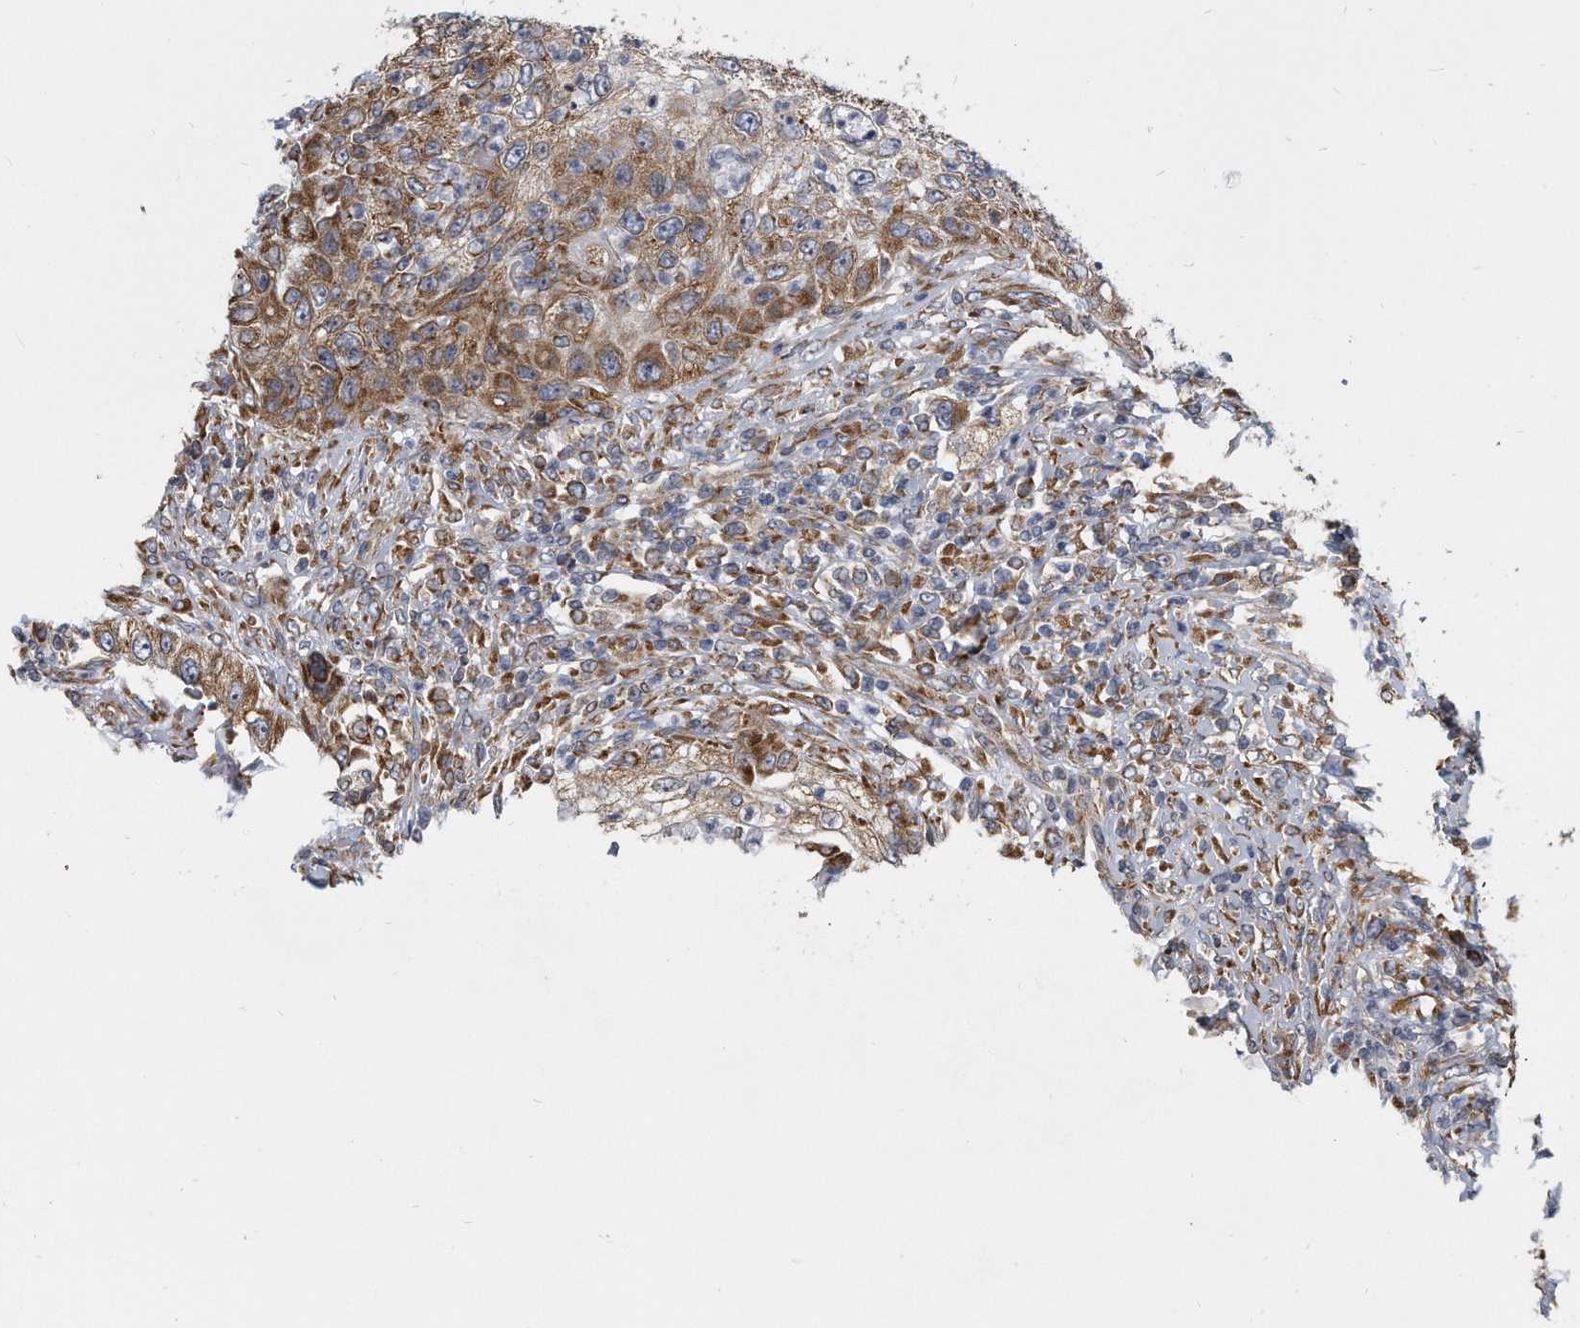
{"staining": {"intensity": "moderate", "quantity": ">75%", "location": "cytoplasmic/membranous"}, "tissue": "urothelial cancer", "cell_type": "Tumor cells", "image_type": "cancer", "snomed": [{"axis": "morphology", "description": "Urothelial carcinoma, High grade"}, {"axis": "topography", "description": "Urinary bladder"}], "caption": "High-power microscopy captured an immunohistochemistry (IHC) histopathology image of urothelial cancer, revealing moderate cytoplasmic/membranous positivity in about >75% of tumor cells.", "gene": "CCDC47", "patient": {"sex": "female", "age": 60}}